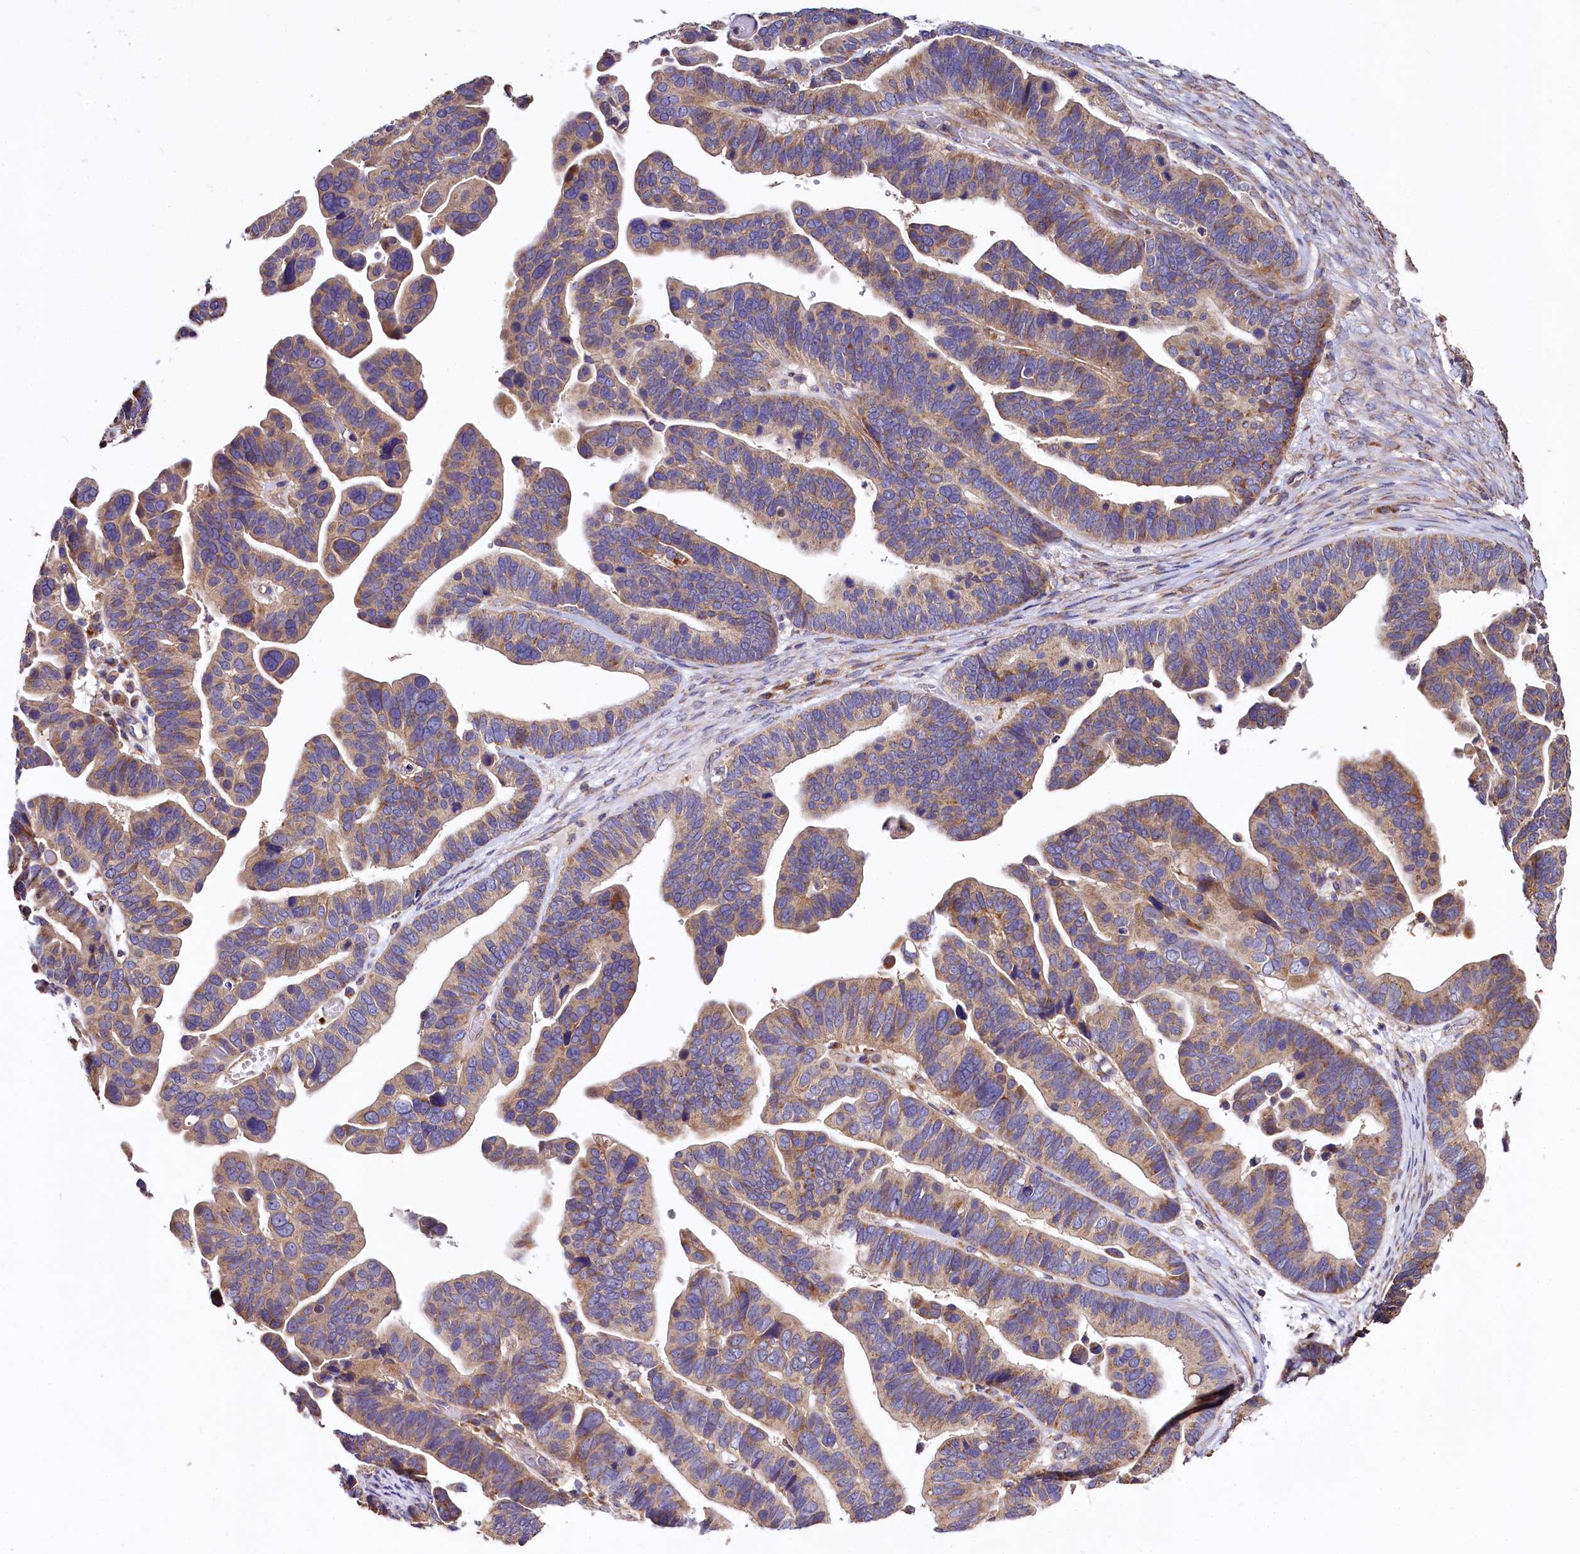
{"staining": {"intensity": "moderate", "quantity": ">75%", "location": "cytoplasmic/membranous"}, "tissue": "ovarian cancer", "cell_type": "Tumor cells", "image_type": "cancer", "snomed": [{"axis": "morphology", "description": "Cystadenocarcinoma, serous, NOS"}, {"axis": "topography", "description": "Ovary"}], "caption": "This is a histology image of immunohistochemistry (IHC) staining of ovarian serous cystadenocarcinoma, which shows moderate positivity in the cytoplasmic/membranous of tumor cells.", "gene": "SPRYD3", "patient": {"sex": "female", "age": 56}}